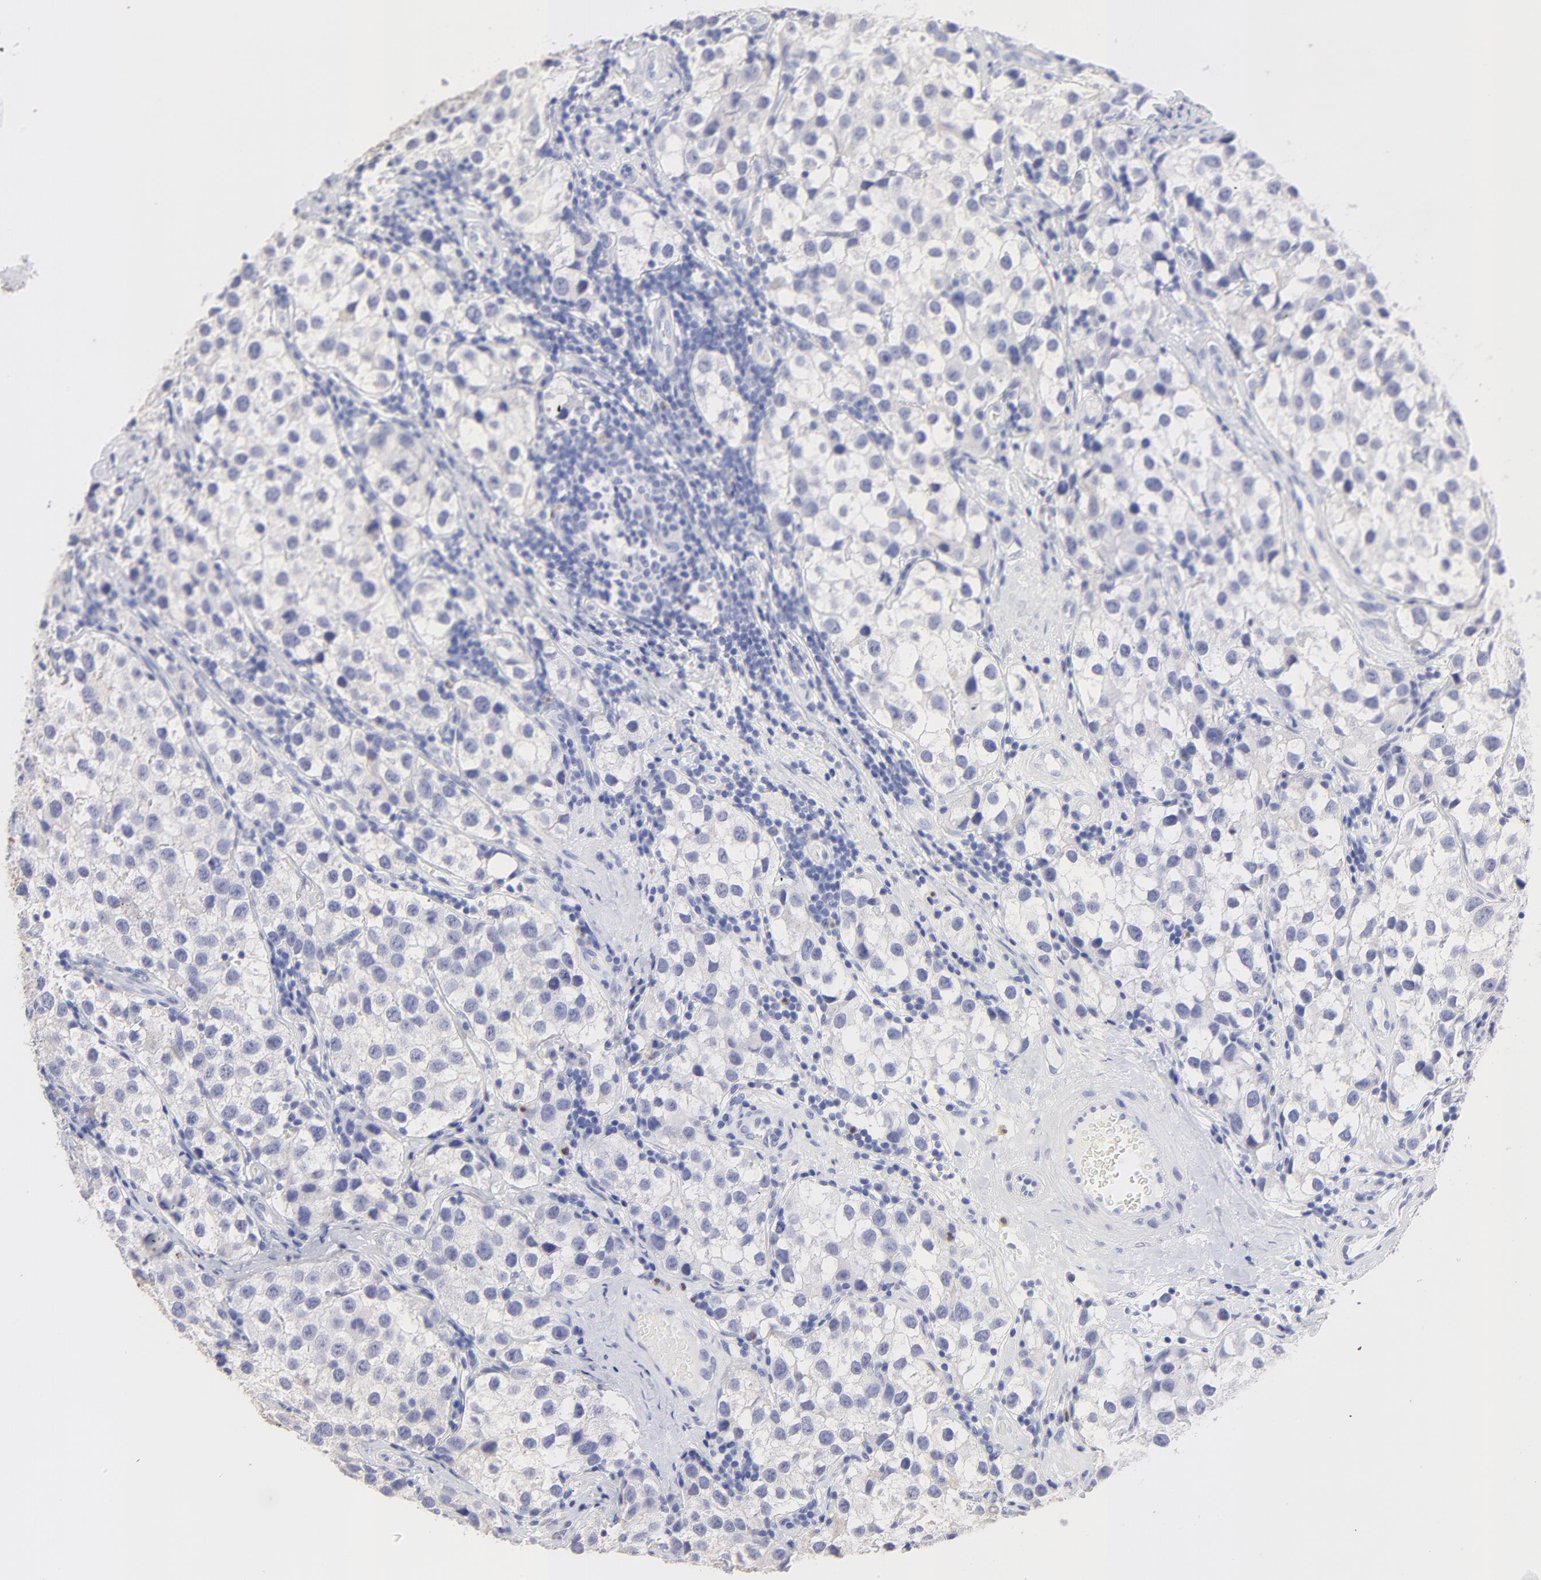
{"staining": {"intensity": "negative", "quantity": "none", "location": "none"}, "tissue": "testis cancer", "cell_type": "Tumor cells", "image_type": "cancer", "snomed": [{"axis": "morphology", "description": "Seminoma, NOS"}, {"axis": "topography", "description": "Testis"}], "caption": "DAB immunohistochemical staining of testis cancer reveals no significant positivity in tumor cells.", "gene": "SMARCA1", "patient": {"sex": "male", "age": 39}}